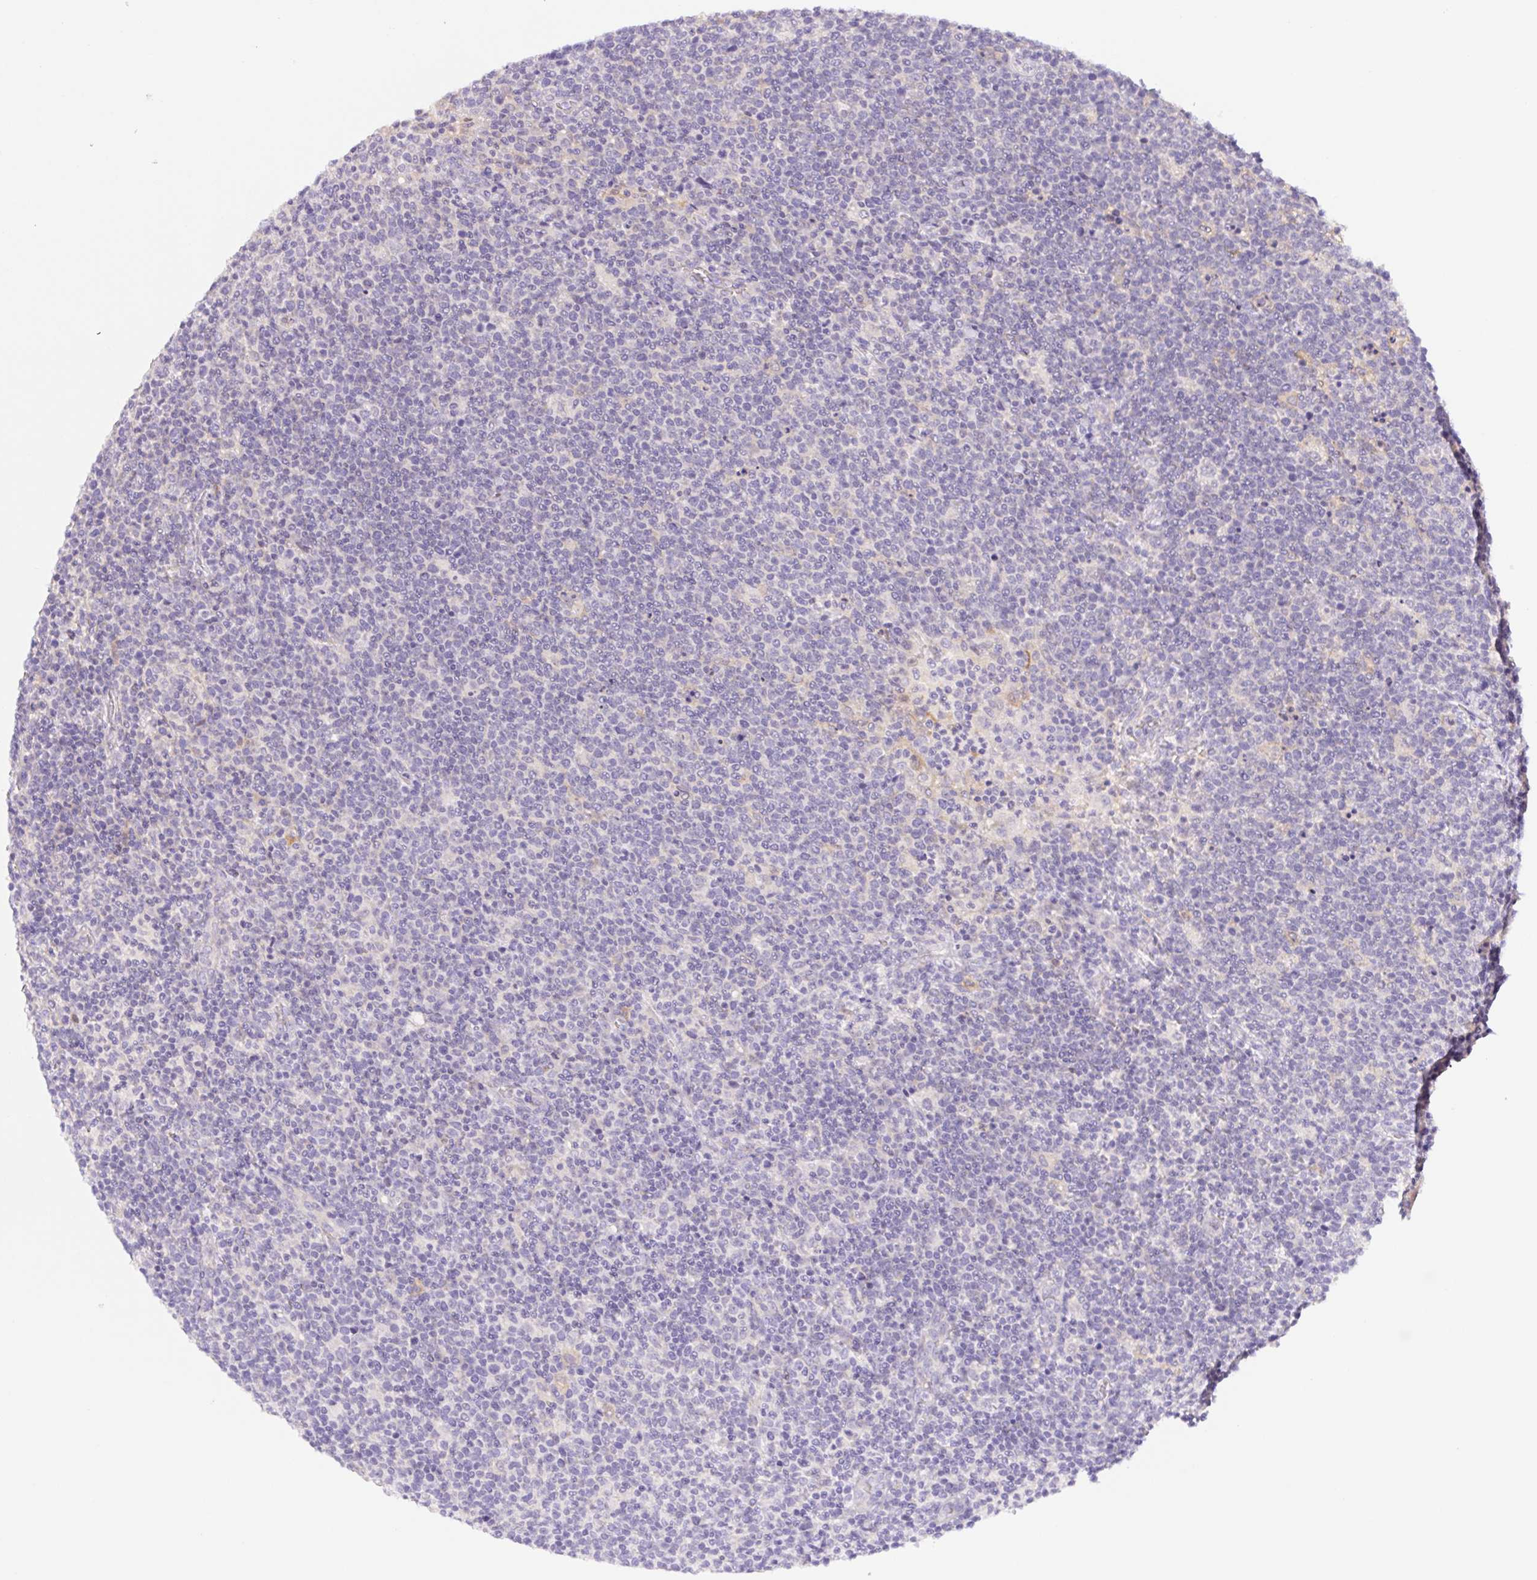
{"staining": {"intensity": "negative", "quantity": "none", "location": "none"}, "tissue": "lymphoma", "cell_type": "Tumor cells", "image_type": "cancer", "snomed": [{"axis": "morphology", "description": "Malignant lymphoma, non-Hodgkin's type, High grade"}, {"axis": "topography", "description": "Lymph node"}], "caption": "There is no significant expression in tumor cells of lymphoma.", "gene": "DYNC2LI1", "patient": {"sex": "male", "age": 61}}